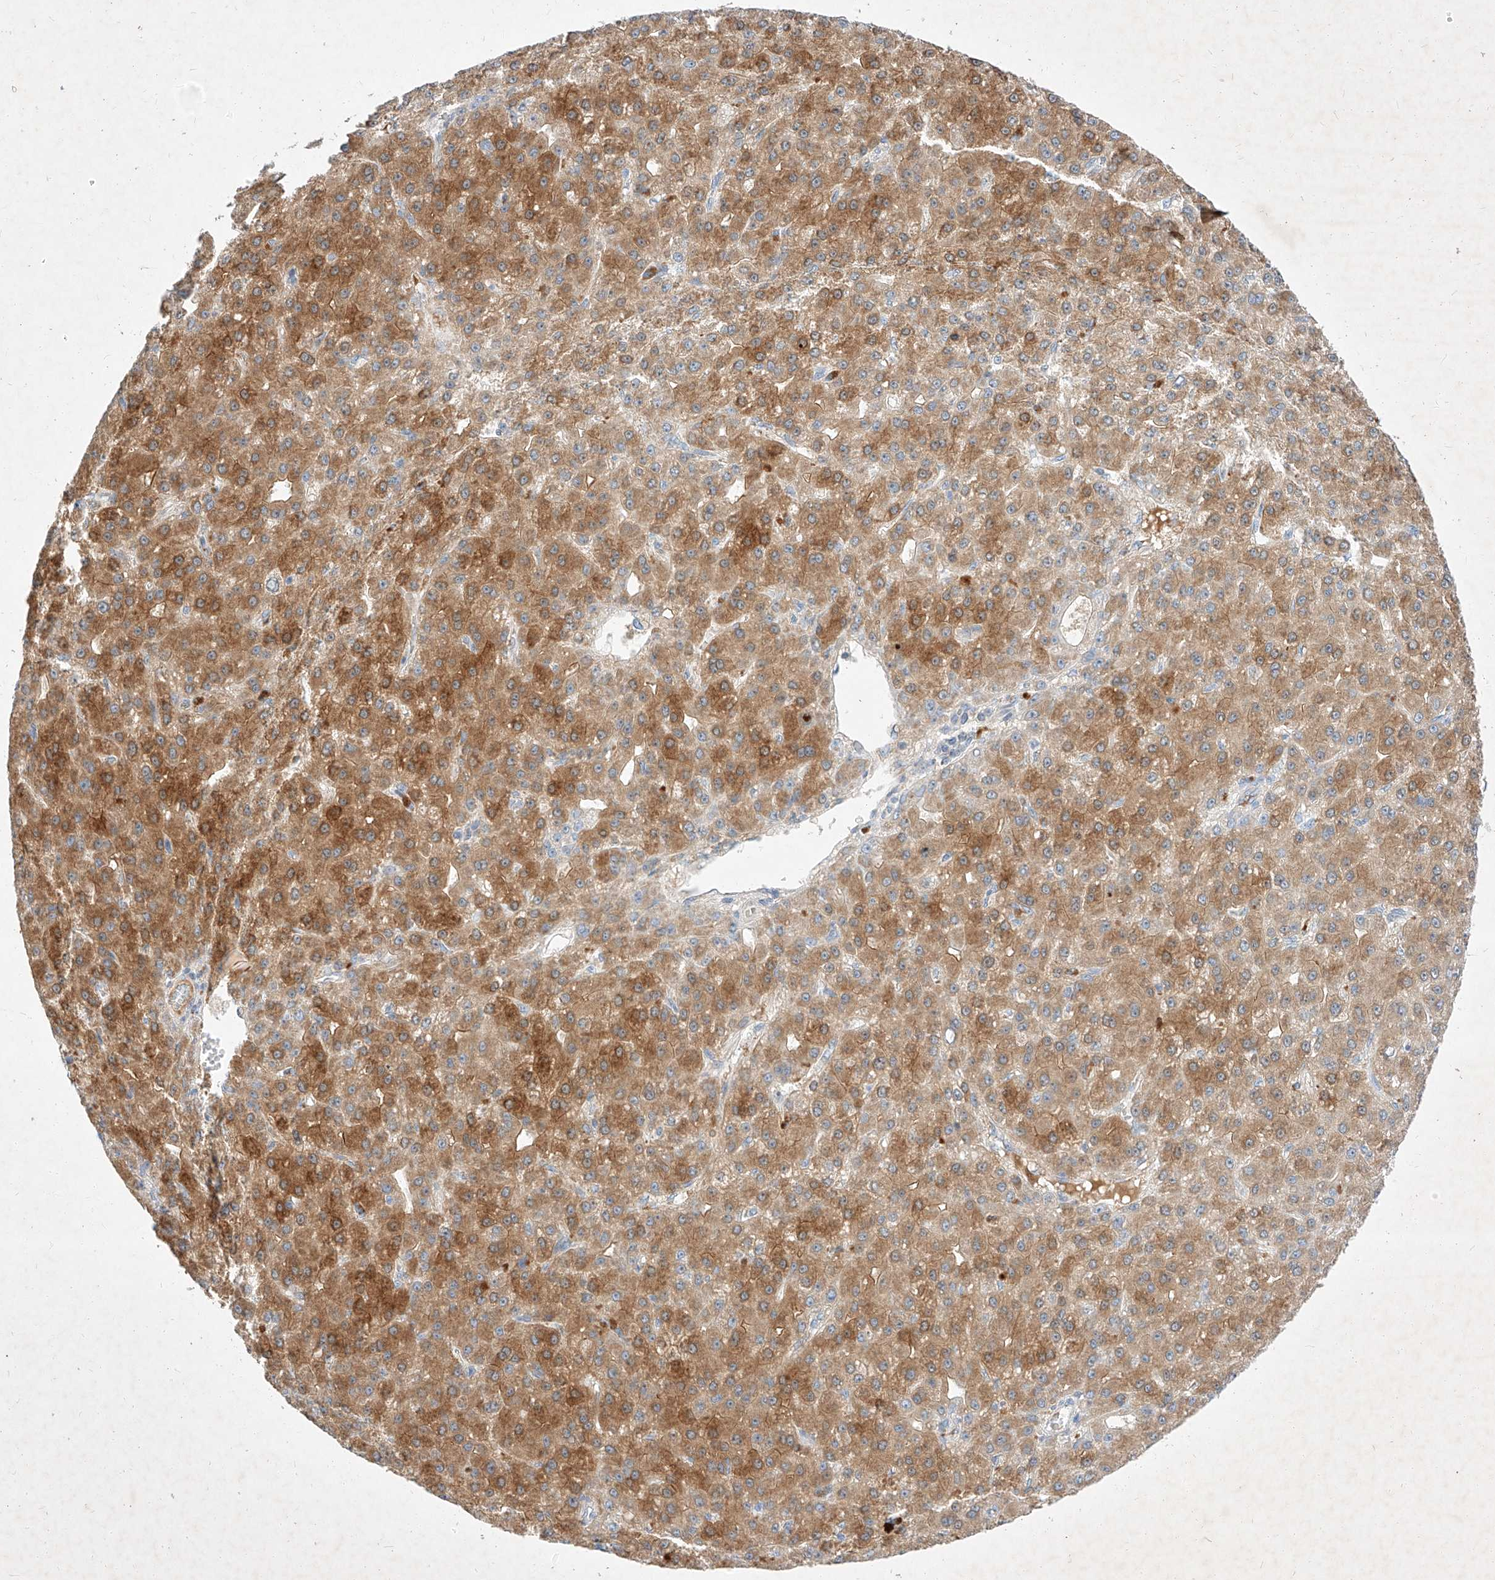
{"staining": {"intensity": "moderate", "quantity": ">75%", "location": "cytoplasmic/membranous"}, "tissue": "liver cancer", "cell_type": "Tumor cells", "image_type": "cancer", "snomed": [{"axis": "morphology", "description": "Carcinoma, Hepatocellular, NOS"}, {"axis": "topography", "description": "Liver"}], "caption": "Protein expression analysis of hepatocellular carcinoma (liver) exhibits moderate cytoplasmic/membranous positivity in about >75% of tumor cells.", "gene": "OSGEPL1", "patient": {"sex": "male", "age": 67}}